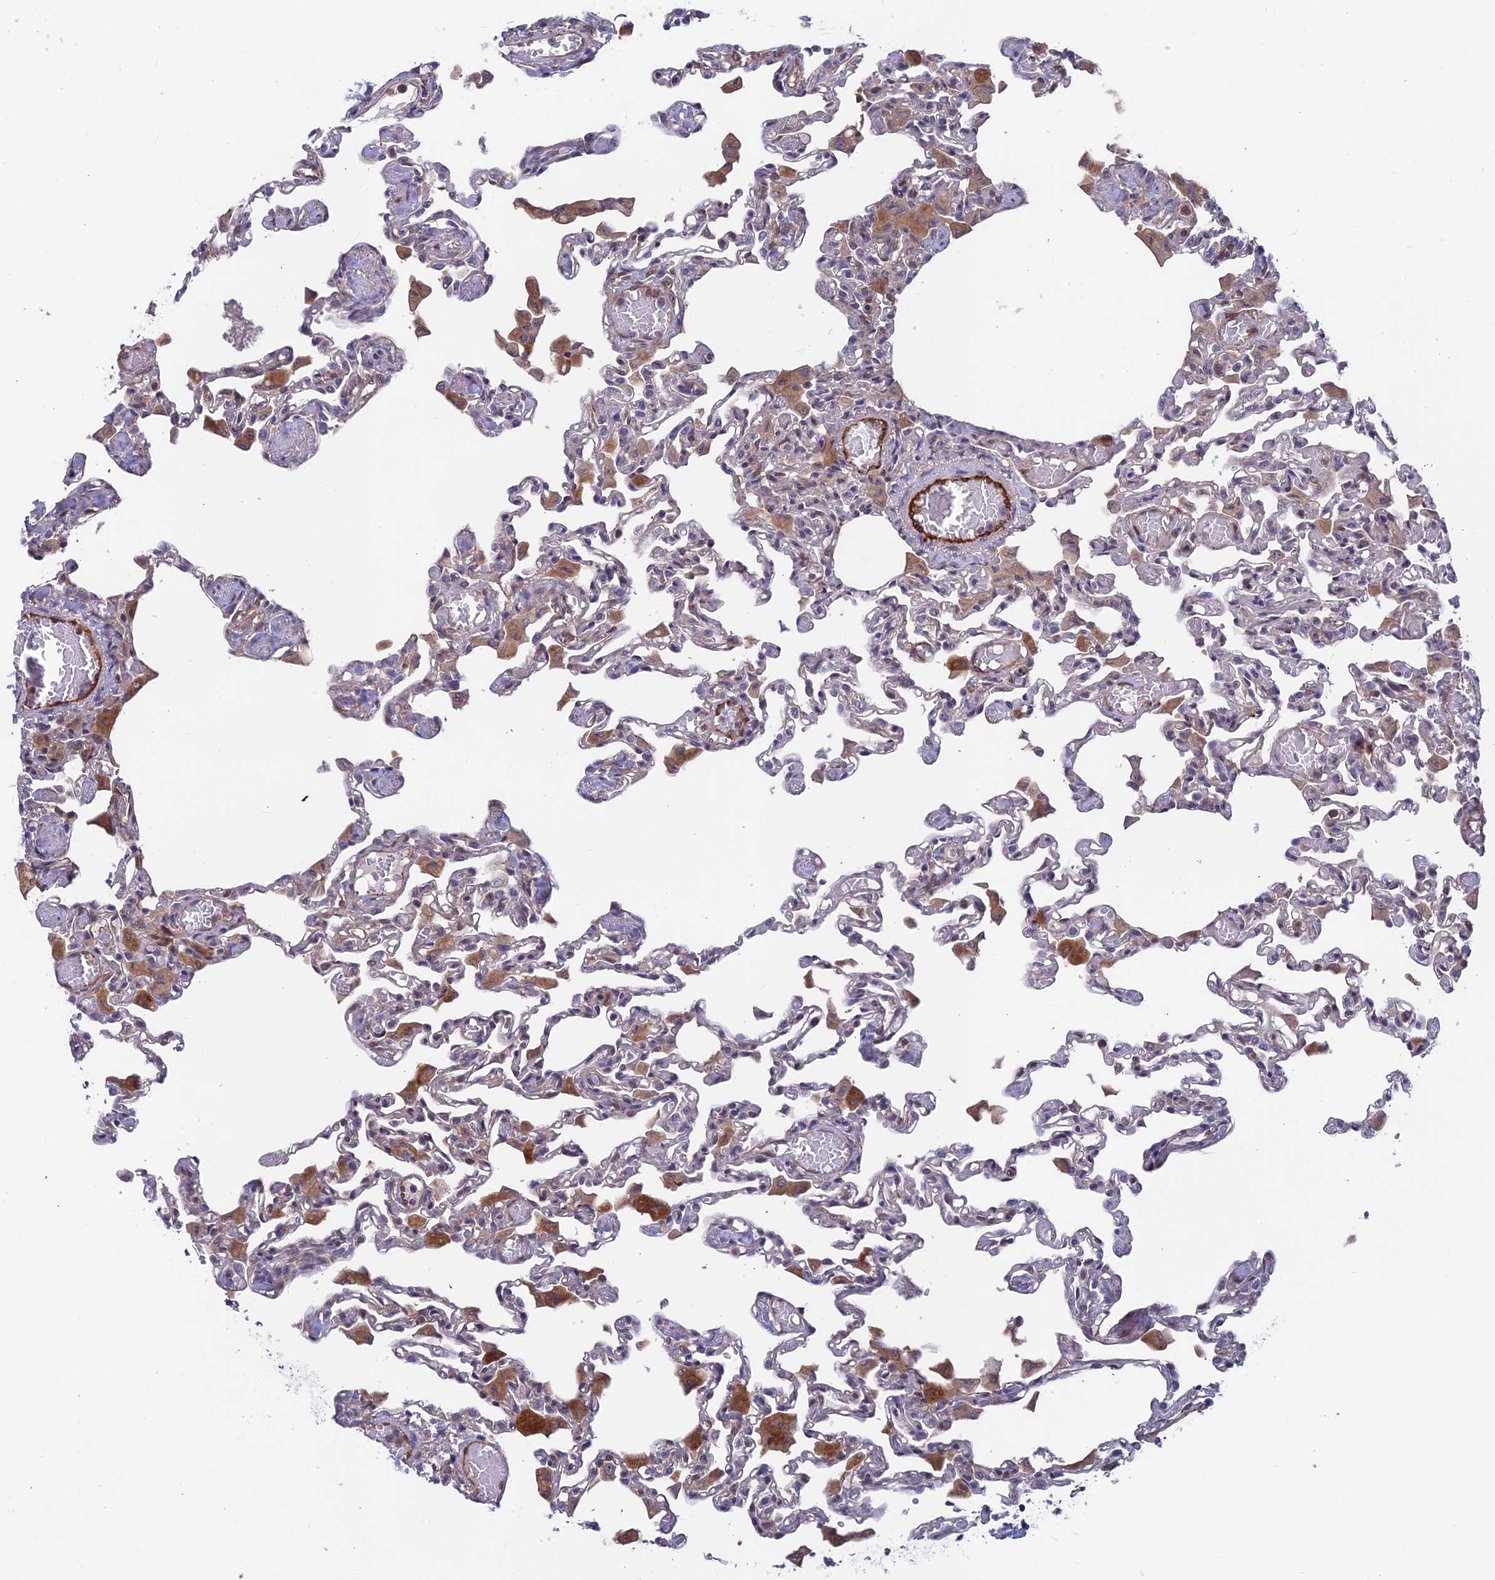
{"staining": {"intensity": "weak", "quantity": "<25%", "location": "cytoplasmic/membranous"}, "tissue": "lung", "cell_type": "Alveolar cells", "image_type": "normal", "snomed": [{"axis": "morphology", "description": "Normal tissue, NOS"}, {"axis": "topography", "description": "Bronchus"}, {"axis": "topography", "description": "Lung"}], "caption": "This is an IHC photomicrograph of benign human lung. There is no expression in alveolar cells.", "gene": "MAST2", "patient": {"sex": "female", "age": 49}}